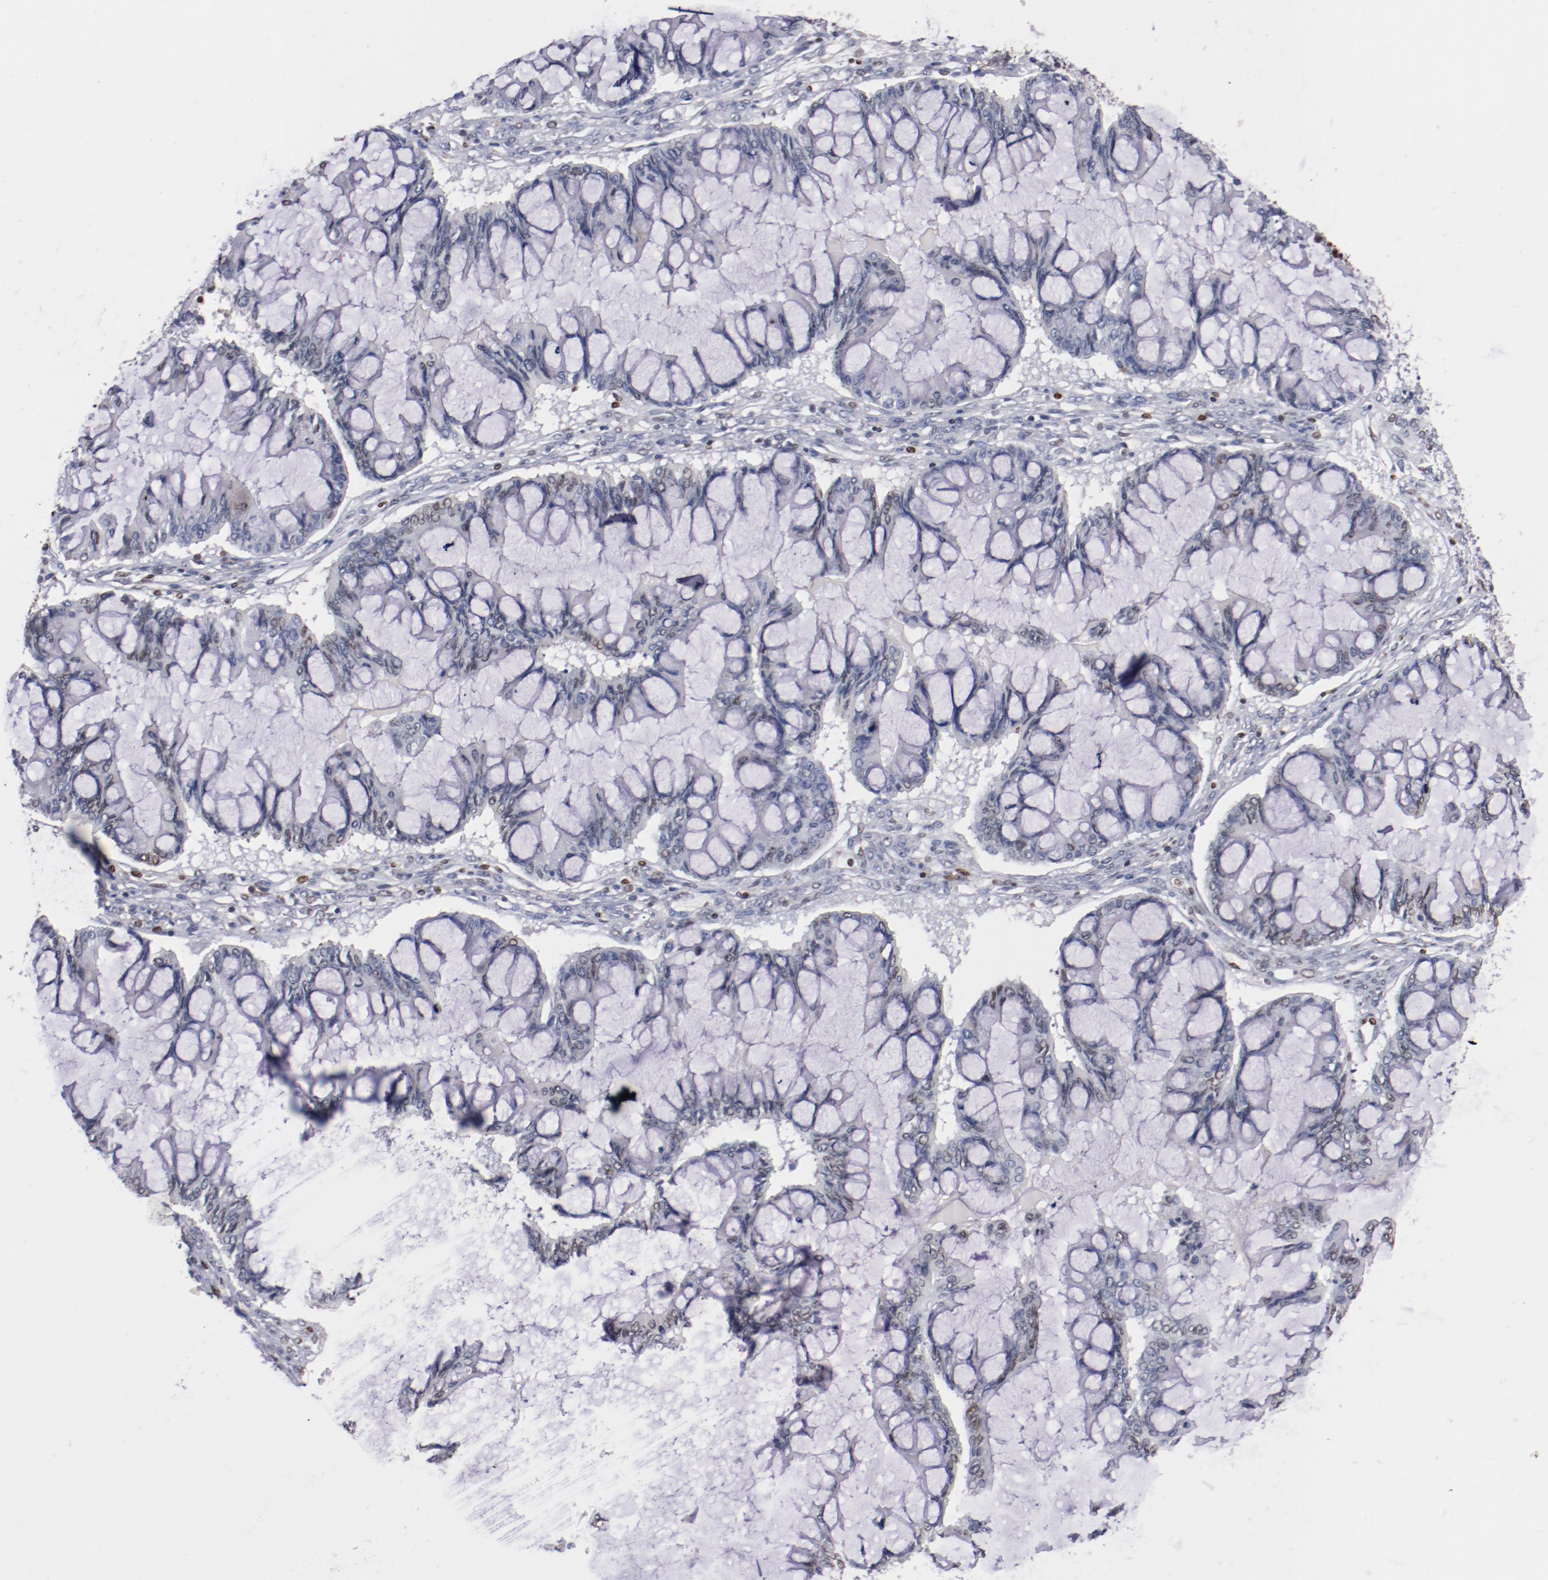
{"staining": {"intensity": "weak", "quantity": "<25%", "location": "nuclear"}, "tissue": "ovarian cancer", "cell_type": "Tumor cells", "image_type": "cancer", "snomed": [{"axis": "morphology", "description": "Cystadenocarcinoma, mucinous, NOS"}, {"axis": "topography", "description": "Ovary"}], "caption": "IHC micrograph of neoplastic tissue: ovarian mucinous cystadenocarcinoma stained with DAB (3,3'-diaminobenzidine) displays no significant protein positivity in tumor cells.", "gene": "IFI16", "patient": {"sex": "female", "age": 73}}